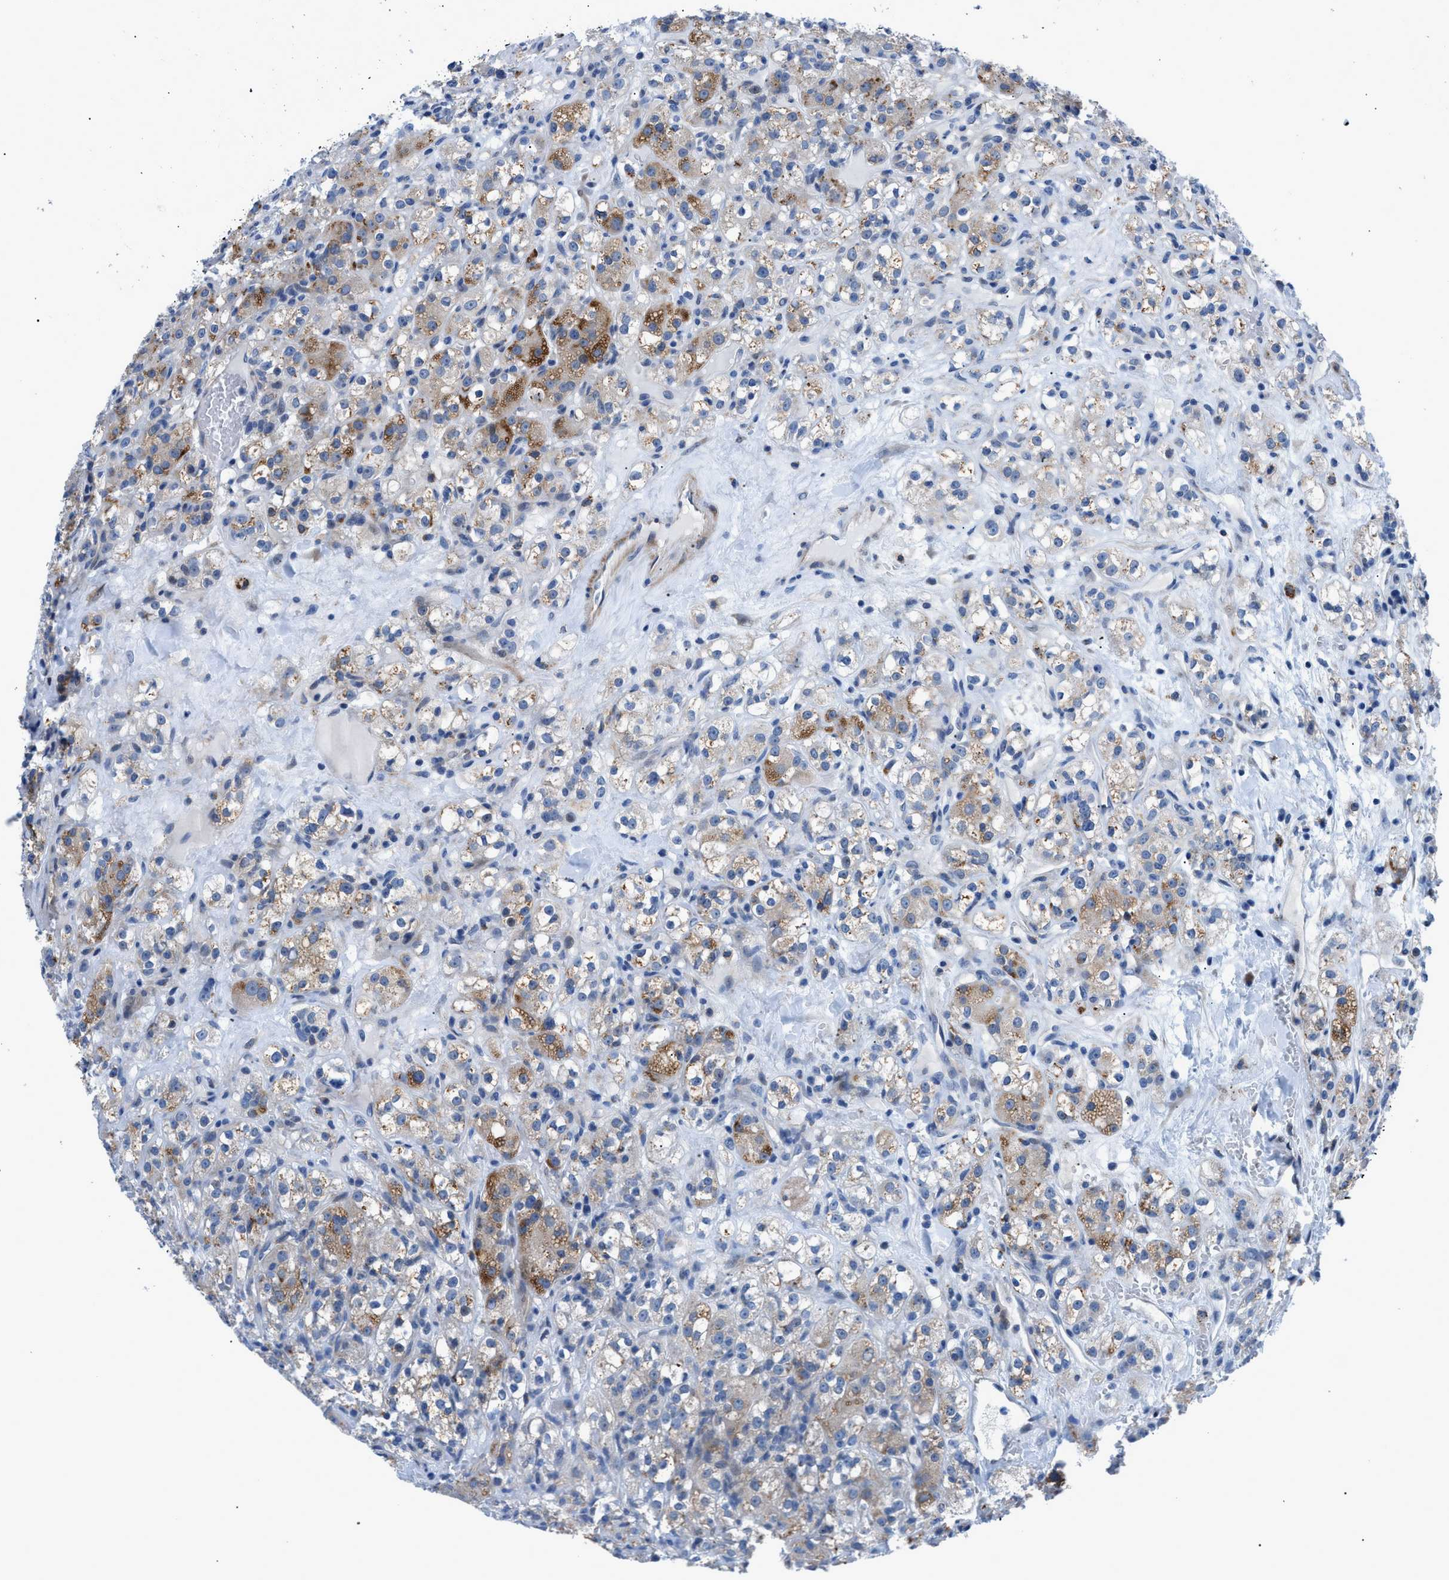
{"staining": {"intensity": "strong", "quantity": ">75%", "location": "cytoplasmic/membranous"}, "tissue": "renal cancer", "cell_type": "Tumor cells", "image_type": "cancer", "snomed": [{"axis": "morphology", "description": "Normal tissue, NOS"}, {"axis": "morphology", "description": "Adenocarcinoma, NOS"}, {"axis": "topography", "description": "Kidney"}], "caption": "Human renal cancer (adenocarcinoma) stained with a protein marker demonstrates strong staining in tumor cells.", "gene": "UAP1", "patient": {"sex": "male", "age": 61}}